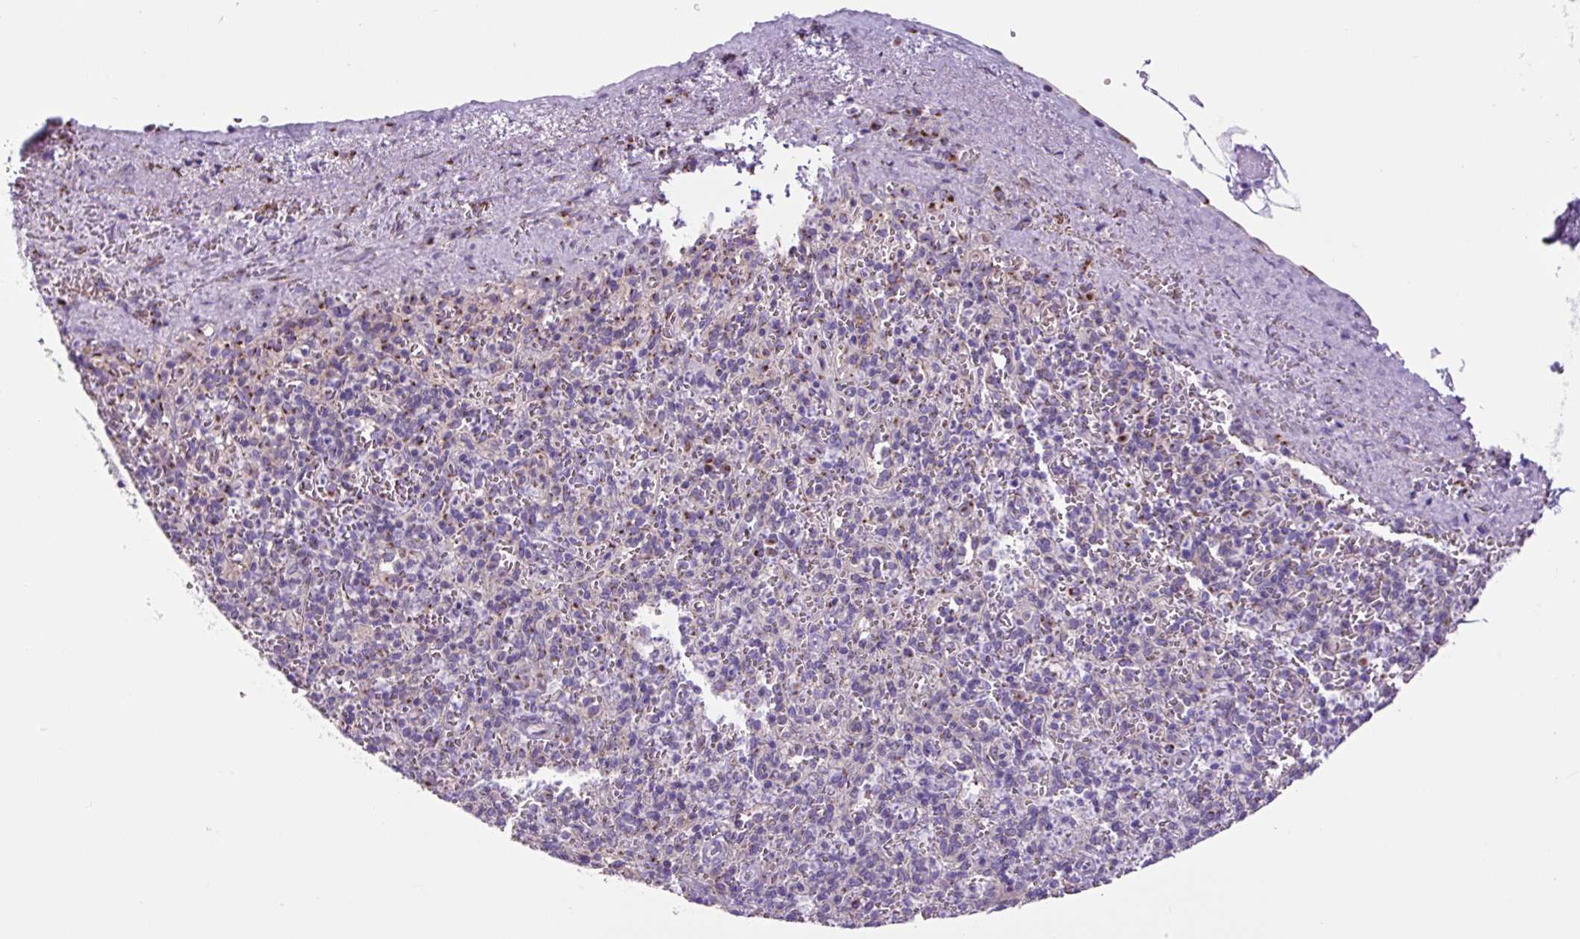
{"staining": {"intensity": "moderate", "quantity": "<25%", "location": "cytoplasmic/membranous"}, "tissue": "spleen", "cell_type": "Cells in red pulp", "image_type": "normal", "snomed": [{"axis": "morphology", "description": "Normal tissue, NOS"}, {"axis": "topography", "description": "Spleen"}], "caption": "High-power microscopy captured an IHC micrograph of unremarkable spleen, revealing moderate cytoplasmic/membranous staining in about <25% of cells in red pulp. The protein of interest is shown in brown color, while the nuclei are stained blue.", "gene": "GORASP1", "patient": {"sex": "female", "age": 70}}